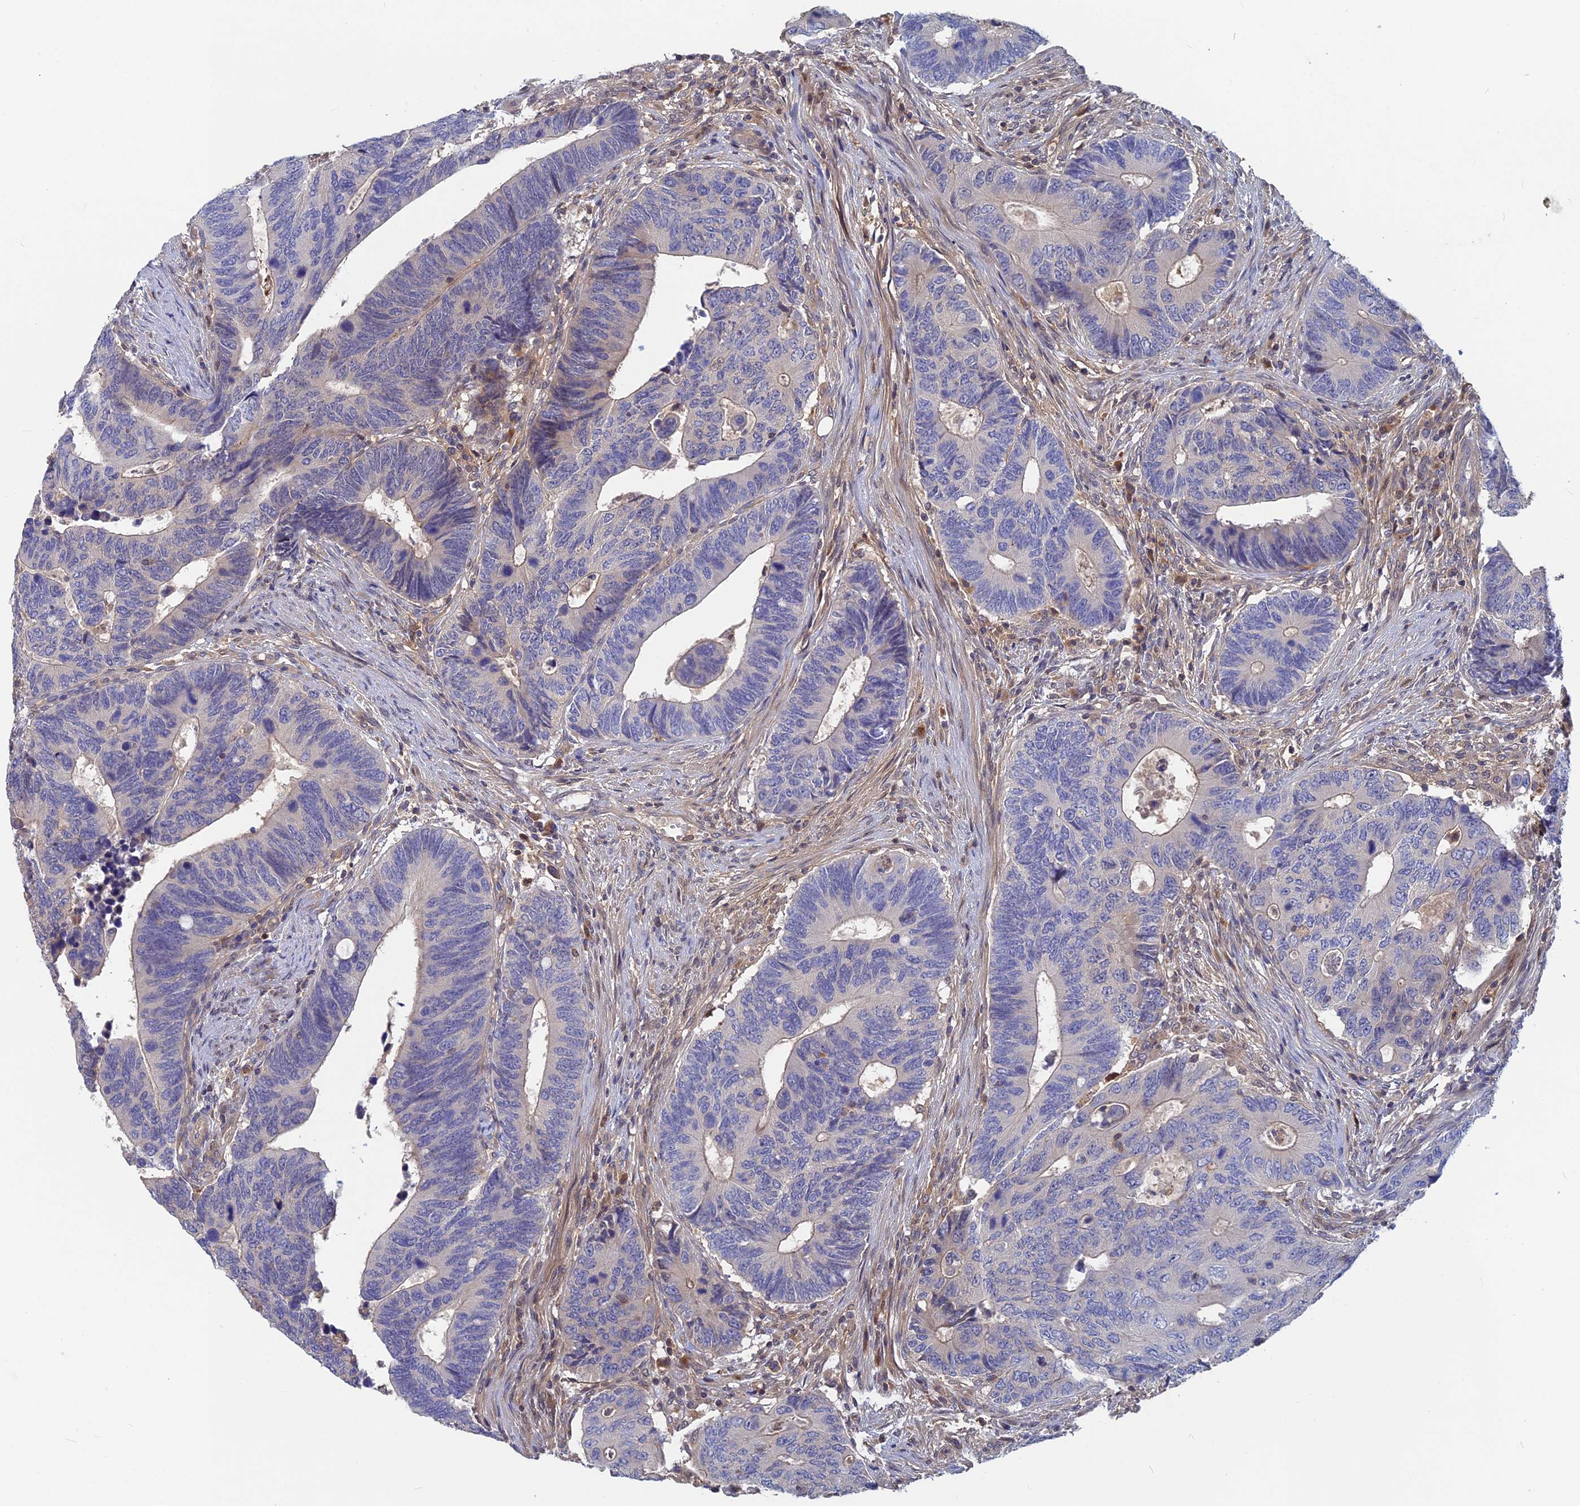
{"staining": {"intensity": "negative", "quantity": "none", "location": "none"}, "tissue": "colorectal cancer", "cell_type": "Tumor cells", "image_type": "cancer", "snomed": [{"axis": "morphology", "description": "Adenocarcinoma, NOS"}, {"axis": "topography", "description": "Colon"}], "caption": "Adenocarcinoma (colorectal) was stained to show a protein in brown. There is no significant staining in tumor cells.", "gene": "BLVRA", "patient": {"sex": "male", "age": 87}}